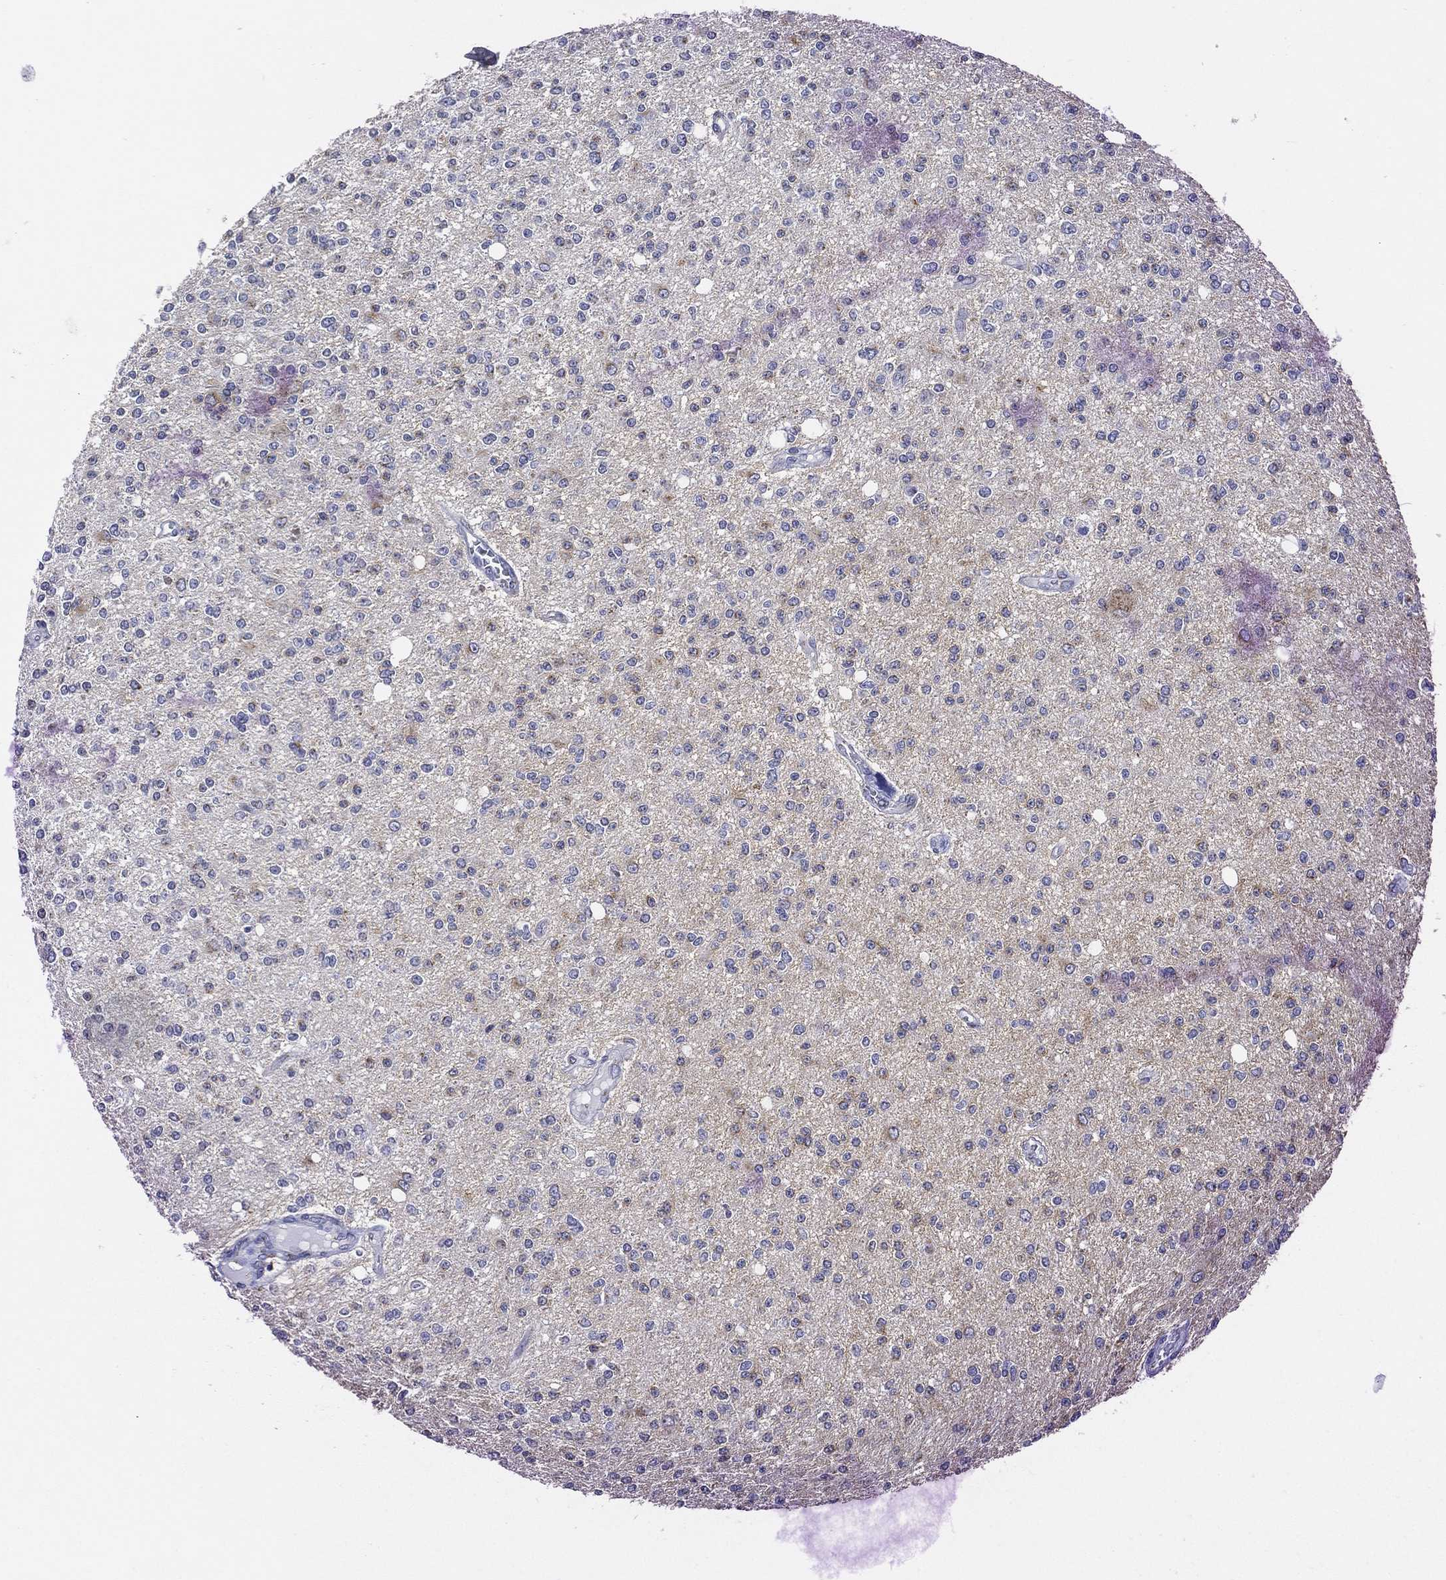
{"staining": {"intensity": "negative", "quantity": "none", "location": "none"}, "tissue": "glioma", "cell_type": "Tumor cells", "image_type": "cancer", "snomed": [{"axis": "morphology", "description": "Glioma, malignant, Low grade"}, {"axis": "topography", "description": "Brain"}], "caption": "Immunohistochemical staining of glioma demonstrates no significant staining in tumor cells.", "gene": "TICAM1", "patient": {"sex": "male", "age": 67}}